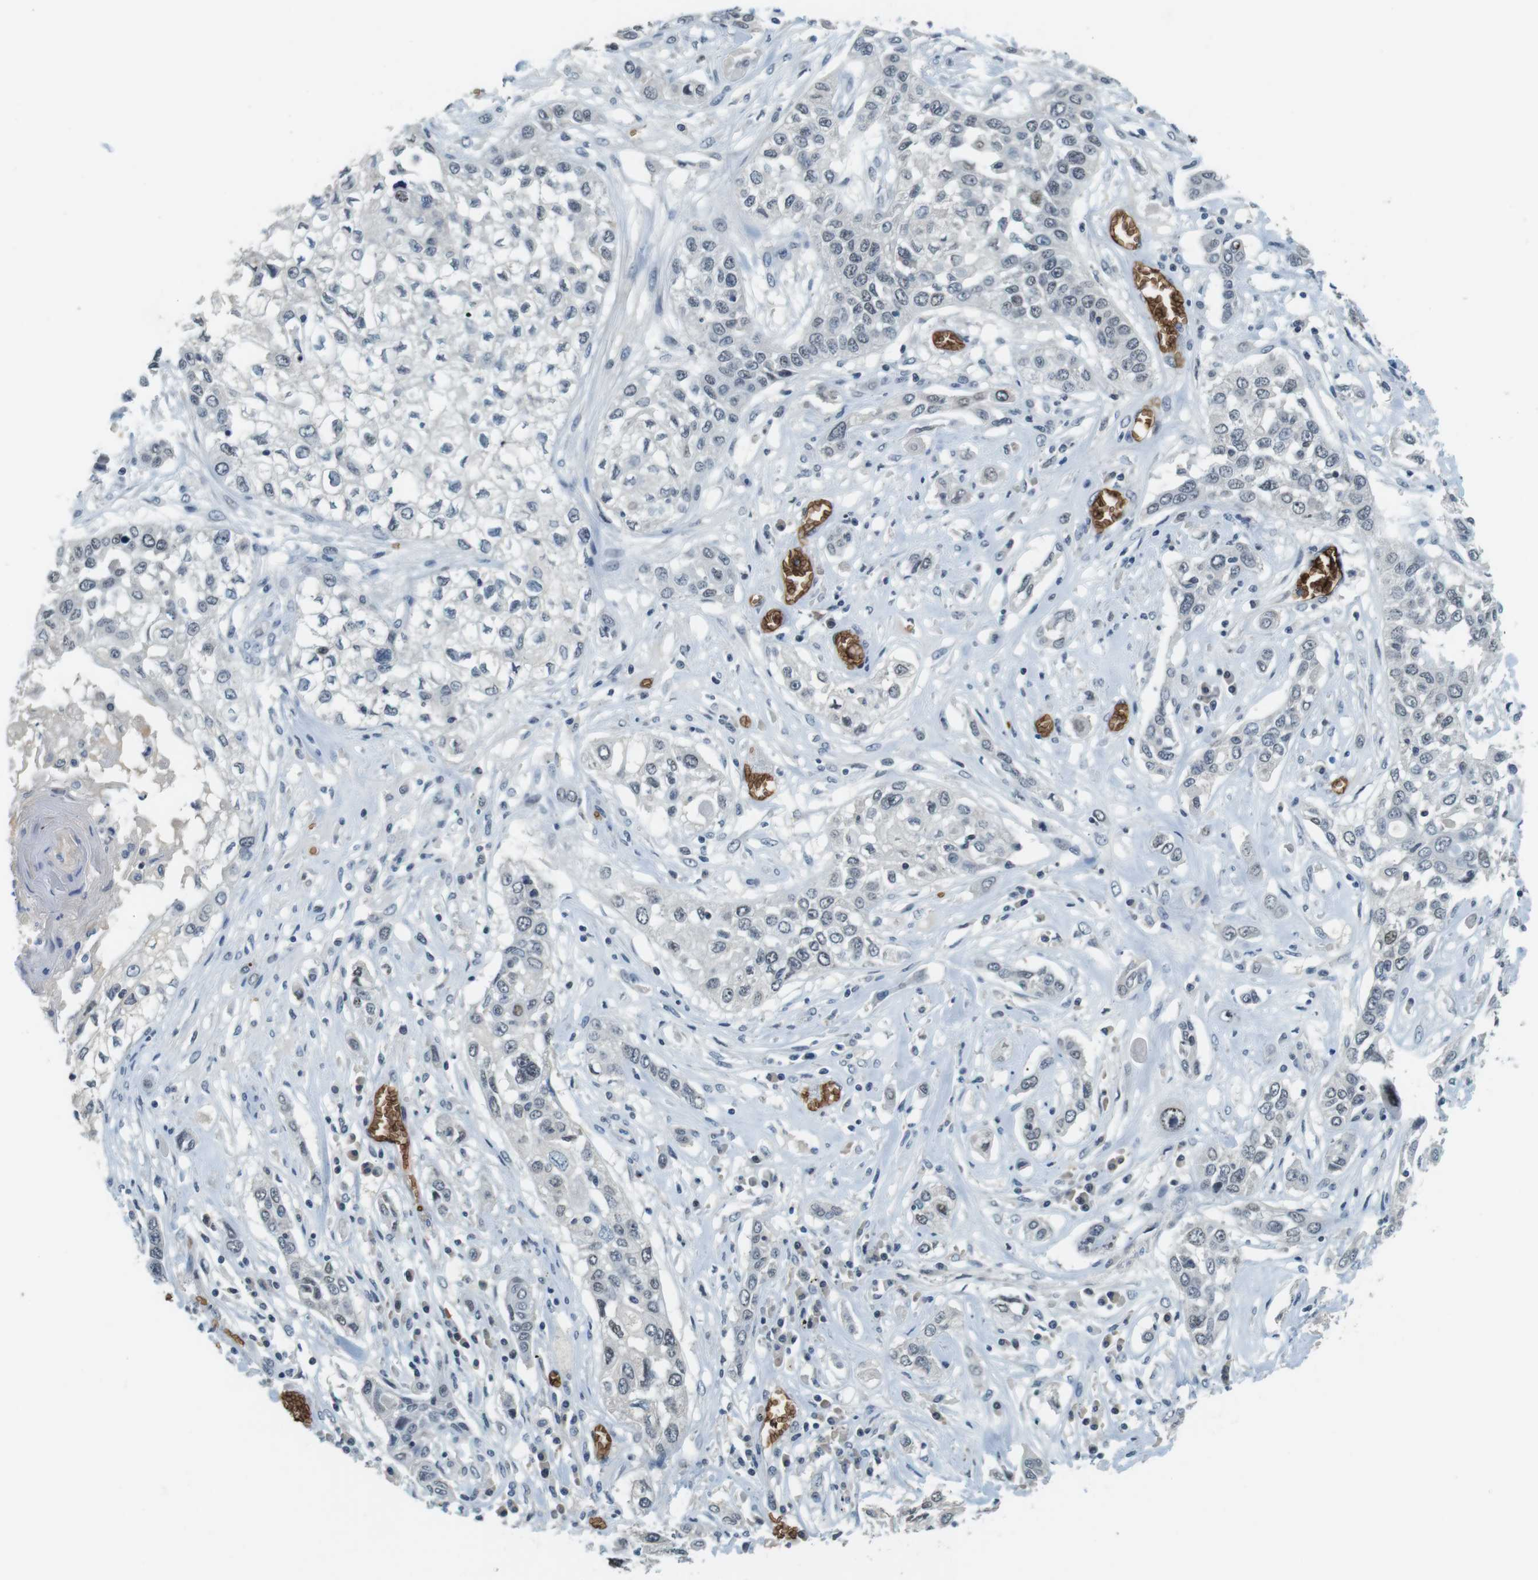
{"staining": {"intensity": "negative", "quantity": "none", "location": "none"}, "tissue": "lung cancer", "cell_type": "Tumor cells", "image_type": "cancer", "snomed": [{"axis": "morphology", "description": "Squamous cell carcinoma, NOS"}, {"axis": "topography", "description": "Lung"}], "caption": "There is no significant positivity in tumor cells of lung cancer.", "gene": "SLC4A1", "patient": {"sex": "male", "age": 71}}